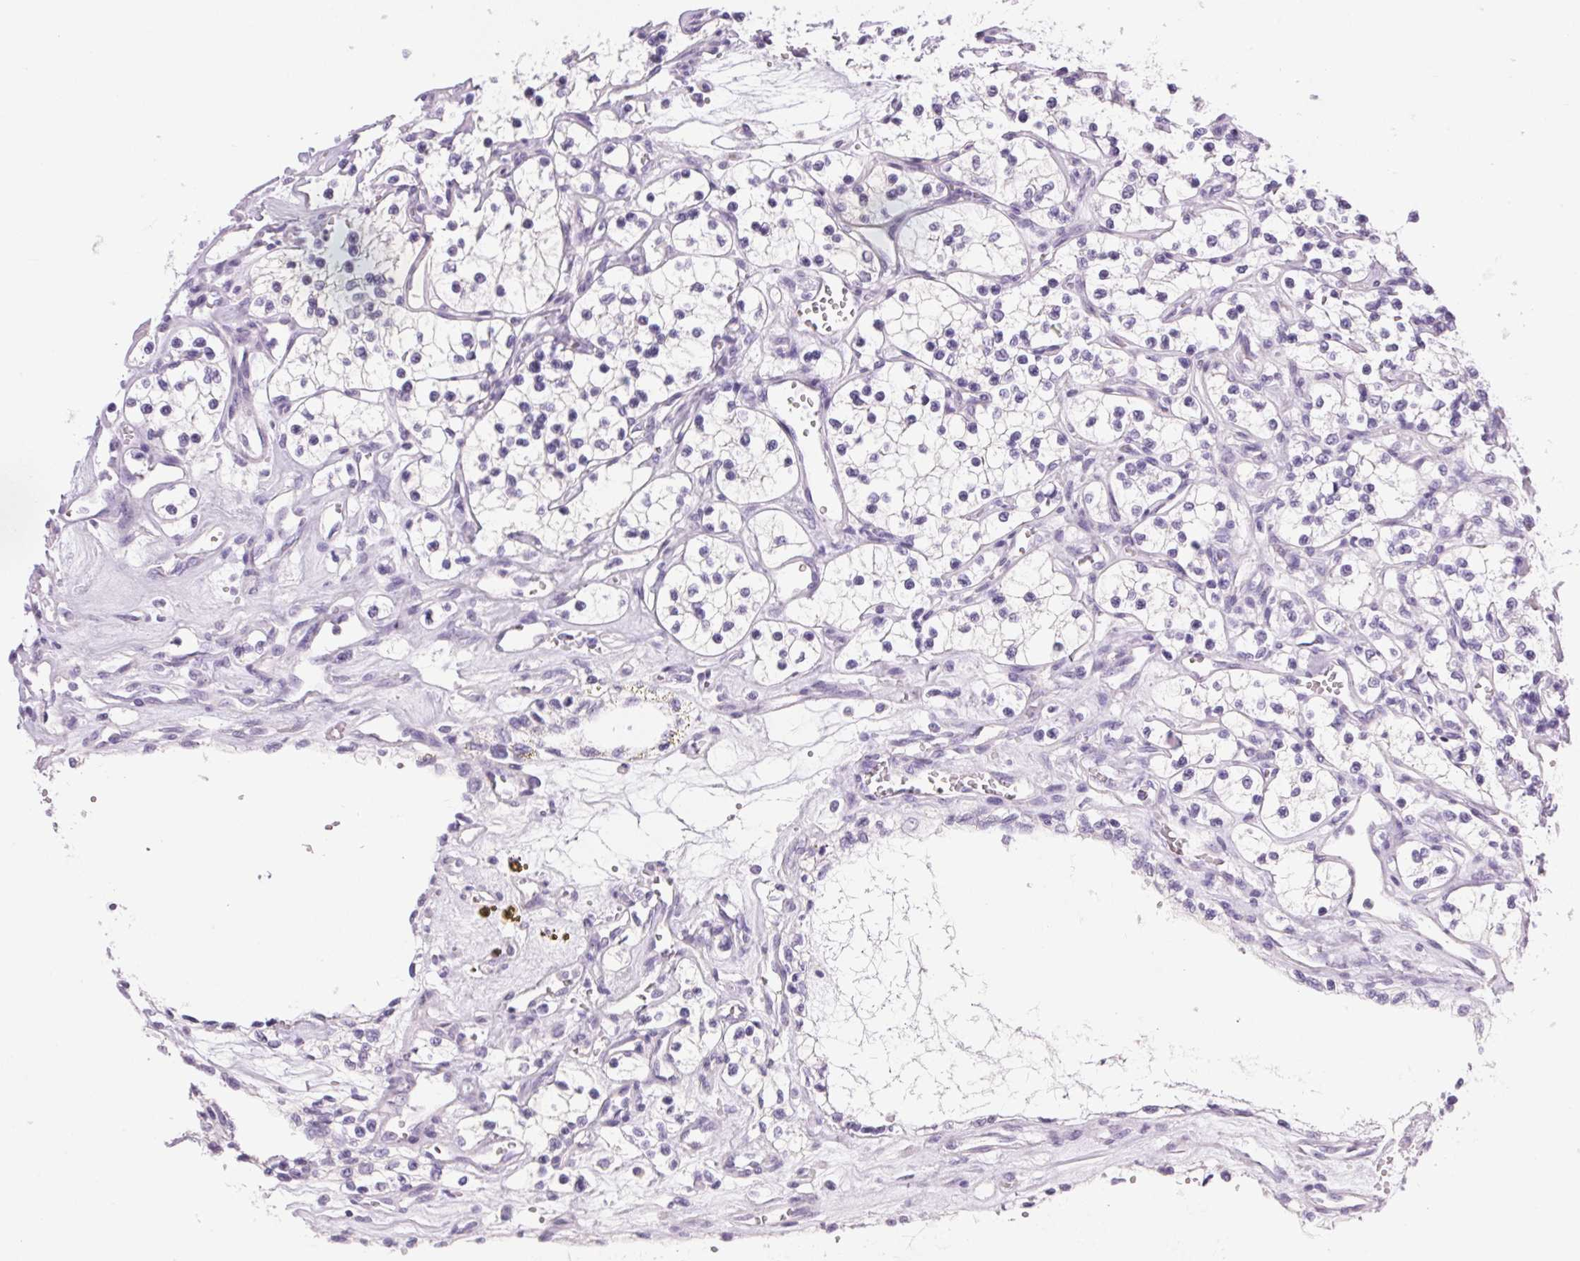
{"staining": {"intensity": "negative", "quantity": "none", "location": "none"}, "tissue": "renal cancer", "cell_type": "Tumor cells", "image_type": "cancer", "snomed": [{"axis": "morphology", "description": "Adenocarcinoma, NOS"}, {"axis": "topography", "description": "Kidney"}], "caption": "IHC of human renal cancer (adenocarcinoma) demonstrates no expression in tumor cells.", "gene": "ATP6V0A4", "patient": {"sex": "female", "age": 69}}